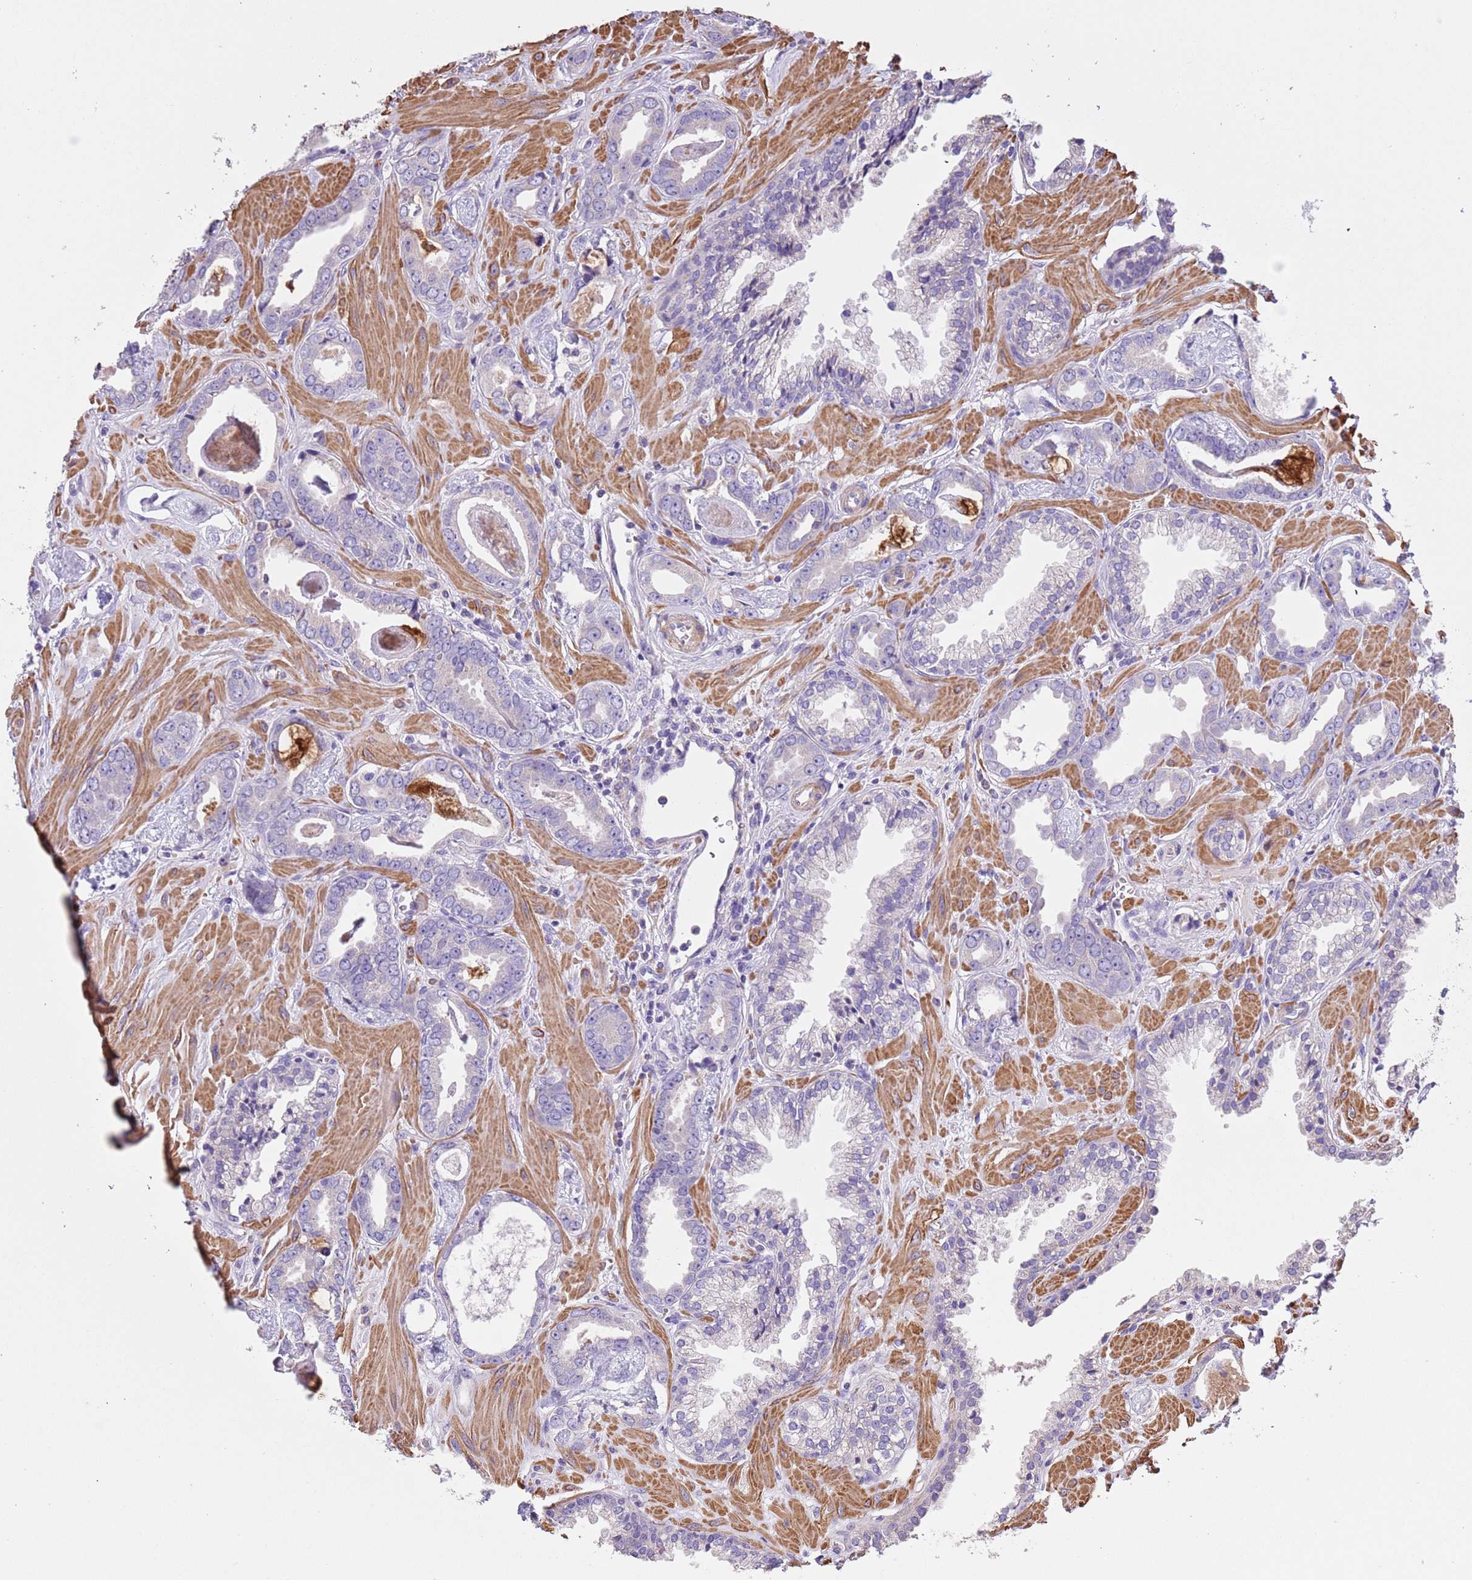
{"staining": {"intensity": "negative", "quantity": "none", "location": "none"}, "tissue": "prostate cancer", "cell_type": "Tumor cells", "image_type": "cancer", "snomed": [{"axis": "morphology", "description": "Adenocarcinoma, Low grade"}, {"axis": "topography", "description": "Prostate"}], "caption": "Immunohistochemical staining of human prostate cancer shows no significant positivity in tumor cells. The staining was performed using DAB to visualize the protein expression in brown, while the nuclei were stained in blue with hematoxylin (Magnification: 20x).", "gene": "PIGA", "patient": {"sex": "male", "age": 60}}